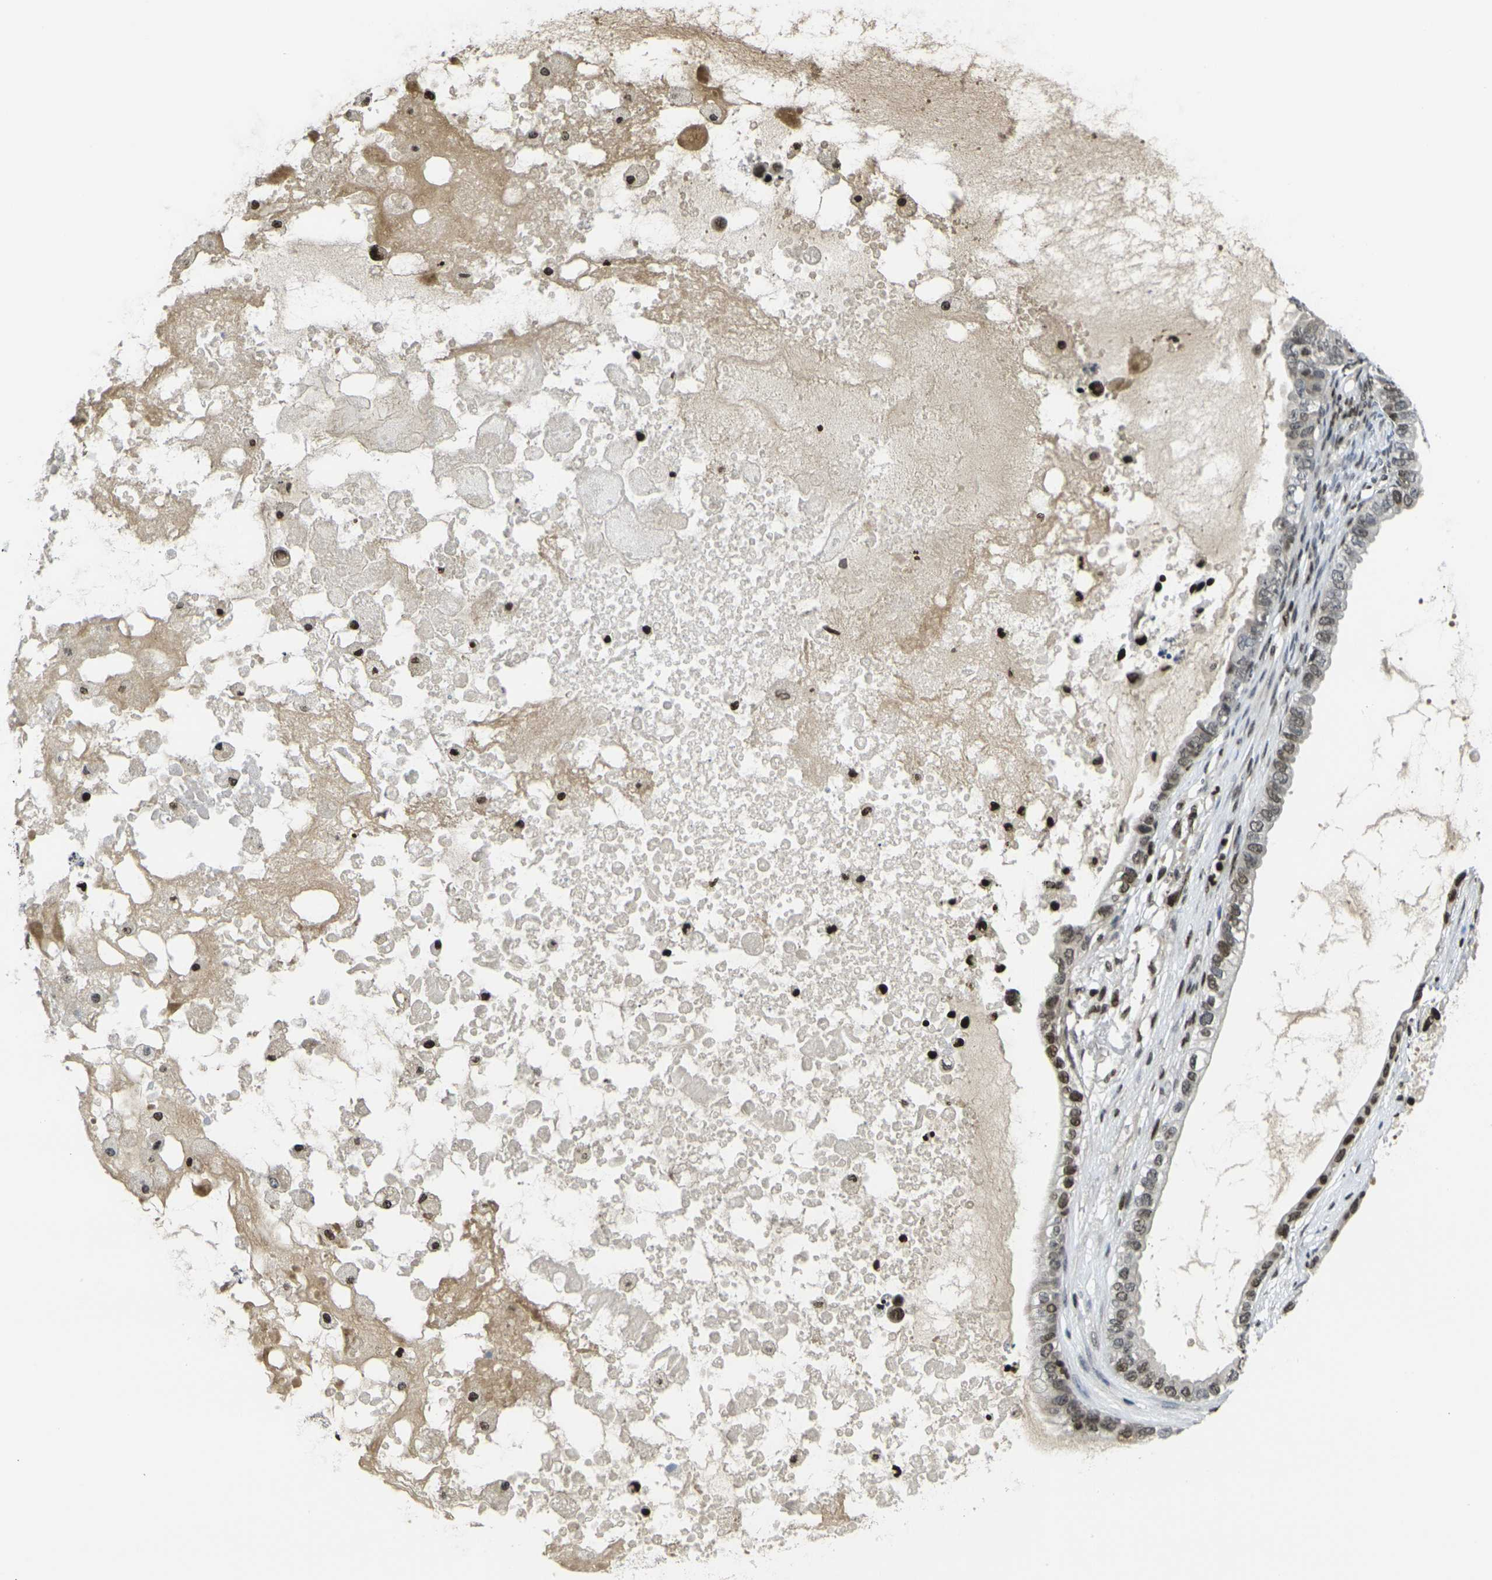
{"staining": {"intensity": "moderate", "quantity": "25%-75%", "location": "nuclear"}, "tissue": "ovarian cancer", "cell_type": "Tumor cells", "image_type": "cancer", "snomed": [{"axis": "morphology", "description": "Cystadenocarcinoma, mucinous, NOS"}, {"axis": "topography", "description": "Ovary"}], "caption": "Ovarian mucinous cystadenocarcinoma stained for a protein displays moderate nuclear positivity in tumor cells.", "gene": "H1-10", "patient": {"sex": "female", "age": 80}}